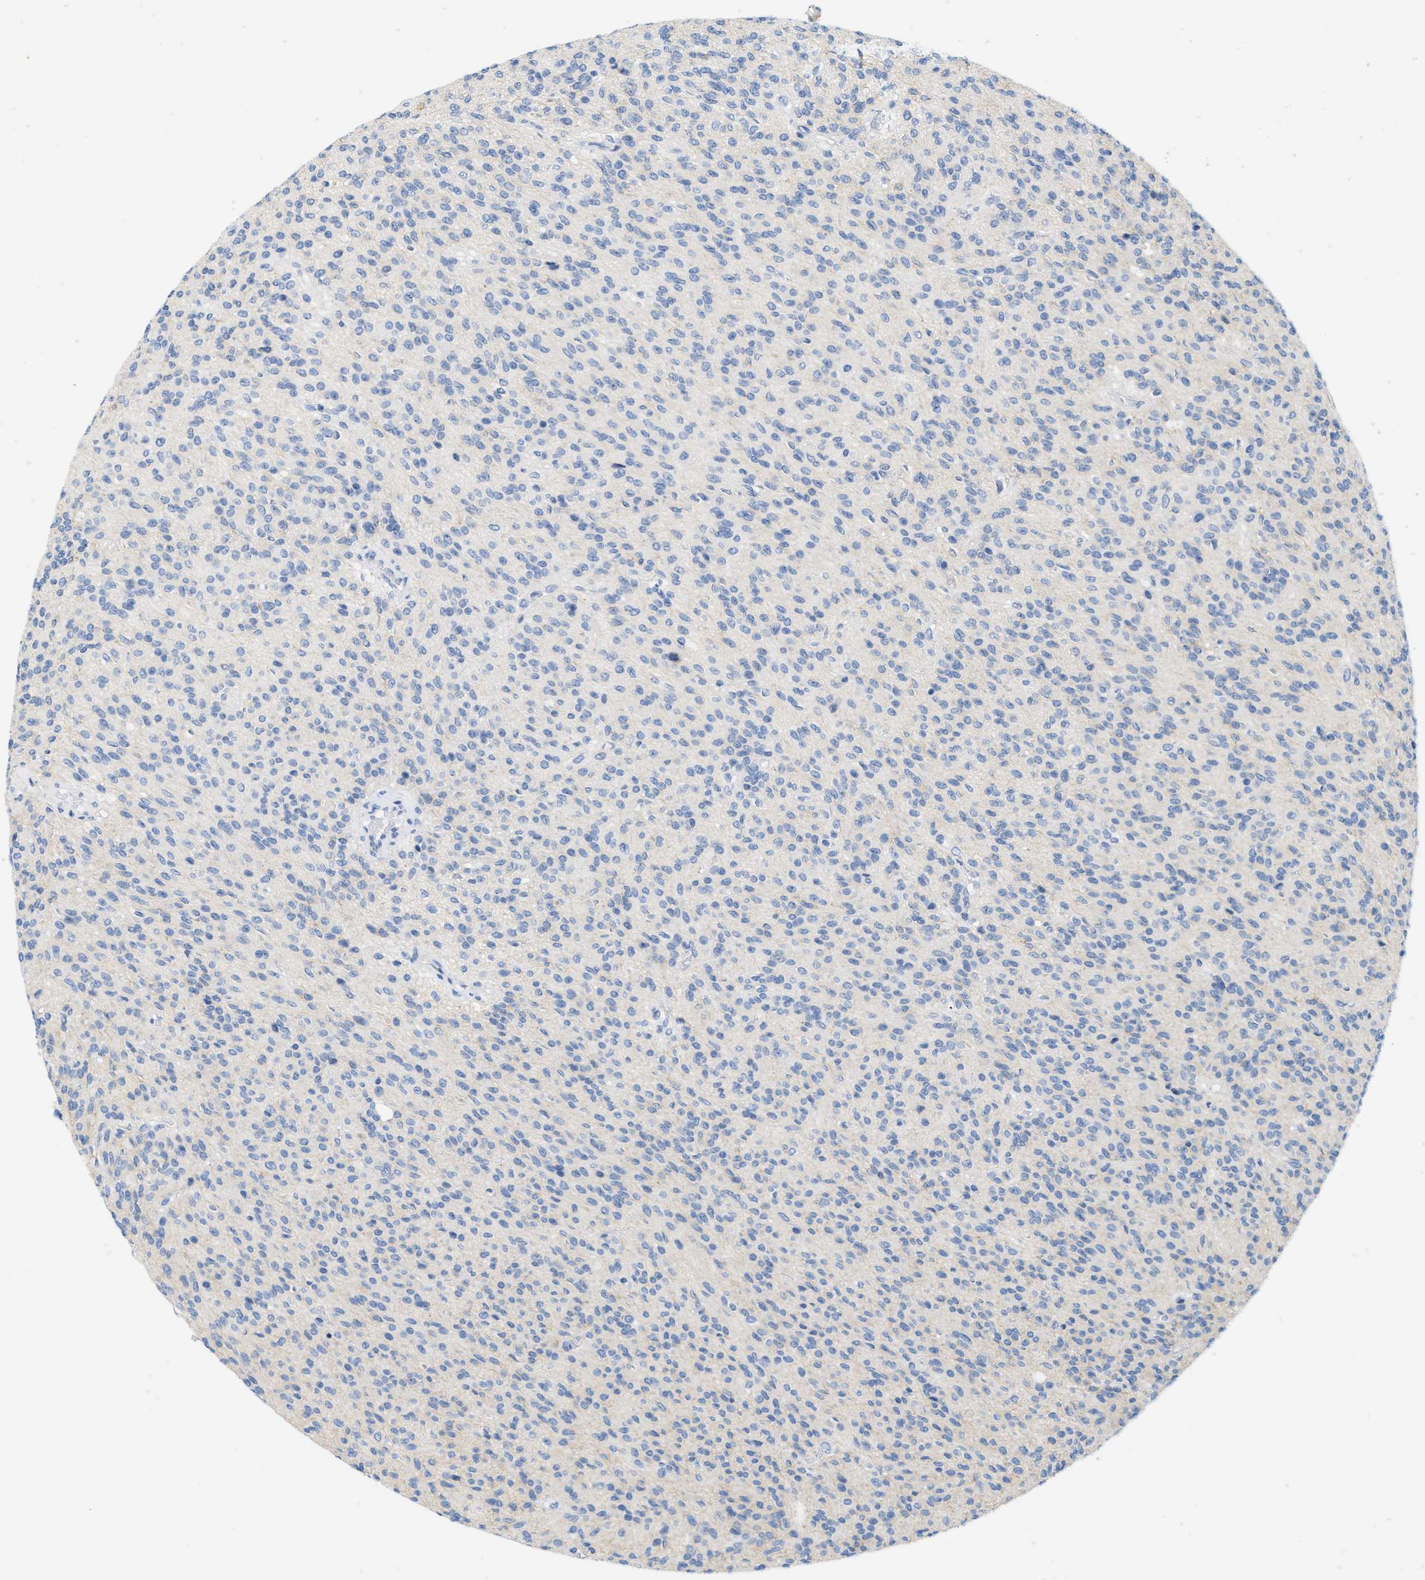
{"staining": {"intensity": "negative", "quantity": "none", "location": "none"}, "tissue": "glioma", "cell_type": "Tumor cells", "image_type": "cancer", "snomed": [{"axis": "morphology", "description": "Glioma, malignant, High grade"}, {"axis": "topography", "description": "Brain"}], "caption": "Tumor cells are negative for brown protein staining in malignant high-grade glioma.", "gene": "ABCB11", "patient": {"sex": "male", "age": 34}}